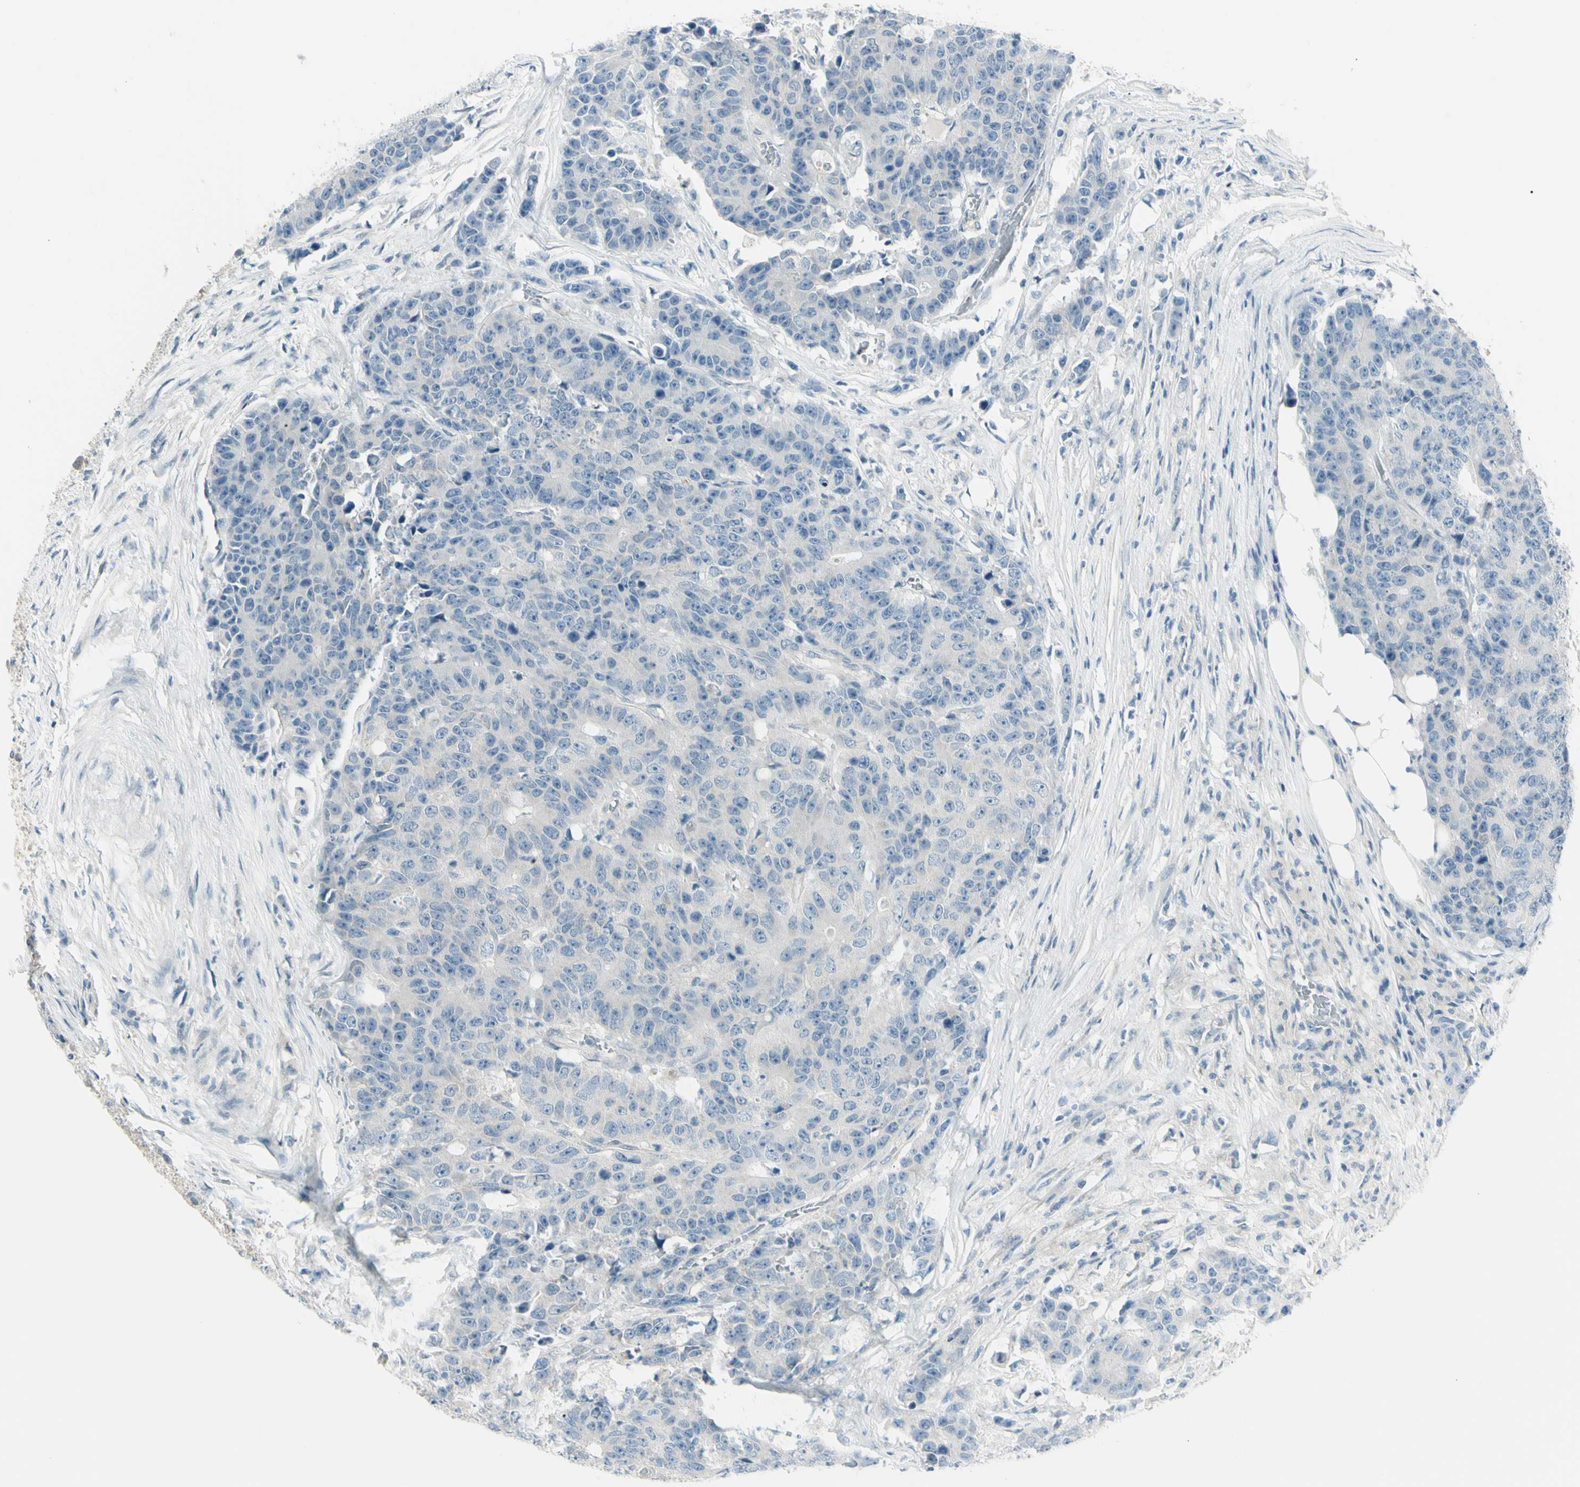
{"staining": {"intensity": "negative", "quantity": "none", "location": "none"}, "tissue": "colorectal cancer", "cell_type": "Tumor cells", "image_type": "cancer", "snomed": [{"axis": "morphology", "description": "Adenocarcinoma, NOS"}, {"axis": "topography", "description": "Colon"}], "caption": "The photomicrograph shows no staining of tumor cells in colorectal adenocarcinoma.", "gene": "NAXD", "patient": {"sex": "female", "age": 86}}